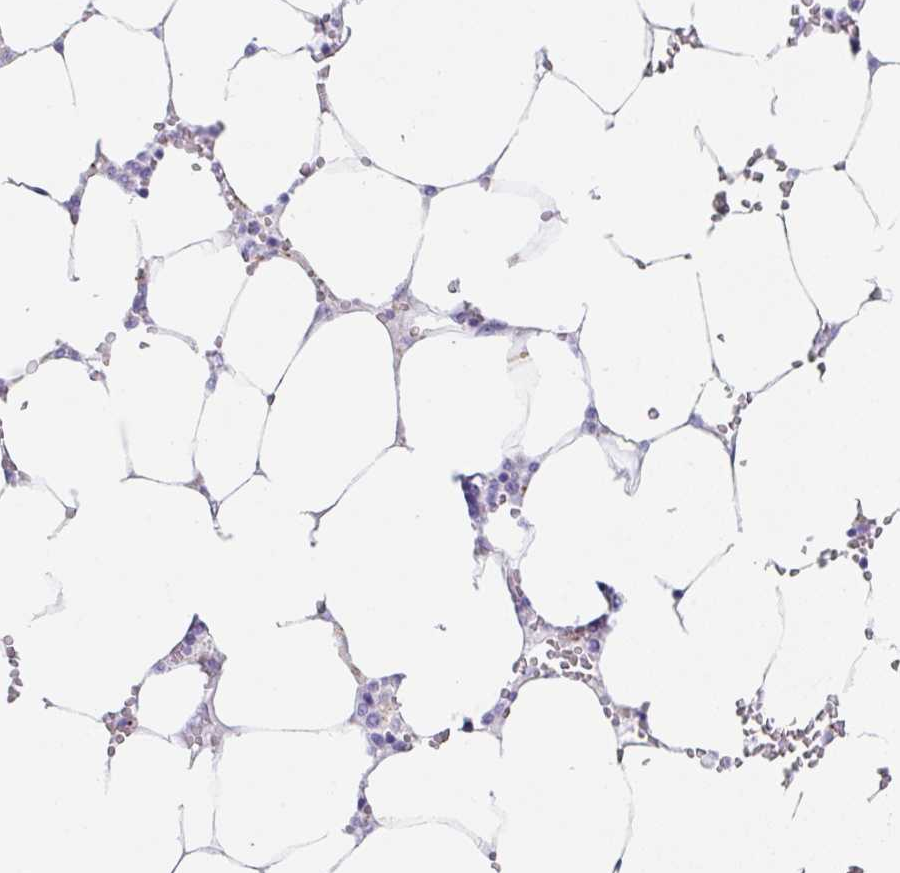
{"staining": {"intensity": "negative", "quantity": "none", "location": "none"}, "tissue": "bone marrow", "cell_type": "Hematopoietic cells", "image_type": "normal", "snomed": [{"axis": "morphology", "description": "Normal tissue, NOS"}, {"axis": "topography", "description": "Bone marrow"}], "caption": "A histopathology image of bone marrow stained for a protein shows no brown staining in hematopoietic cells. Brightfield microscopy of immunohistochemistry (IHC) stained with DAB (brown) and hematoxylin (blue), captured at high magnification.", "gene": "DKK4", "patient": {"sex": "male", "age": 64}}